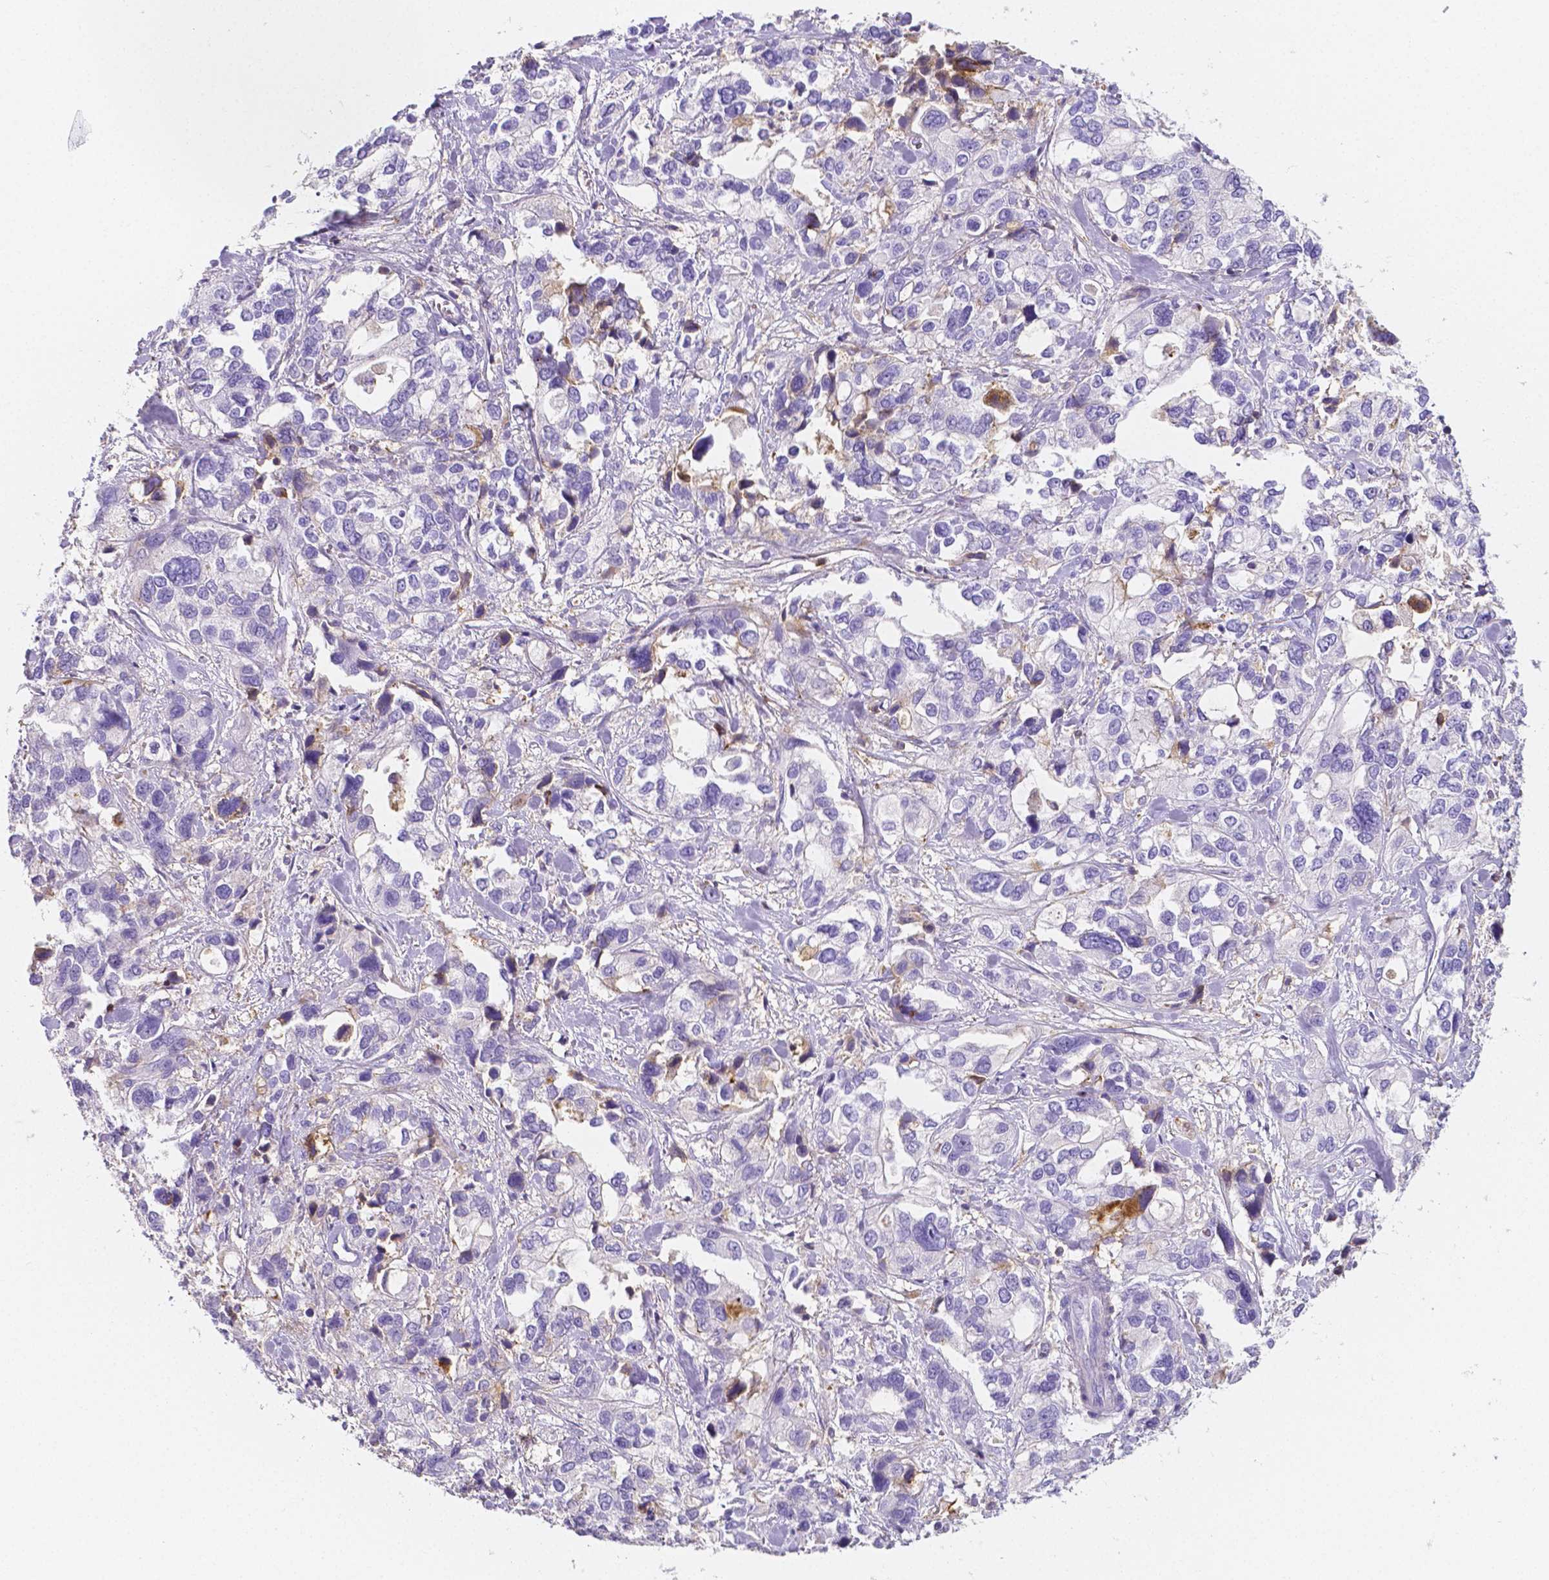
{"staining": {"intensity": "negative", "quantity": "none", "location": "none"}, "tissue": "stomach cancer", "cell_type": "Tumor cells", "image_type": "cancer", "snomed": [{"axis": "morphology", "description": "Adenocarcinoma, NOS"}, {"axis": "topography", "description": "Stomach, upper"}], "caption": "An immunohistochemistry (IHC) image of stomach cancer (adenocarcinoma) is shown. There is no staining in tumor cells of stomach cancer (adenocarcinoma).", "gene": "GABRD", "patient": {"sex": "female", "age": 81}}